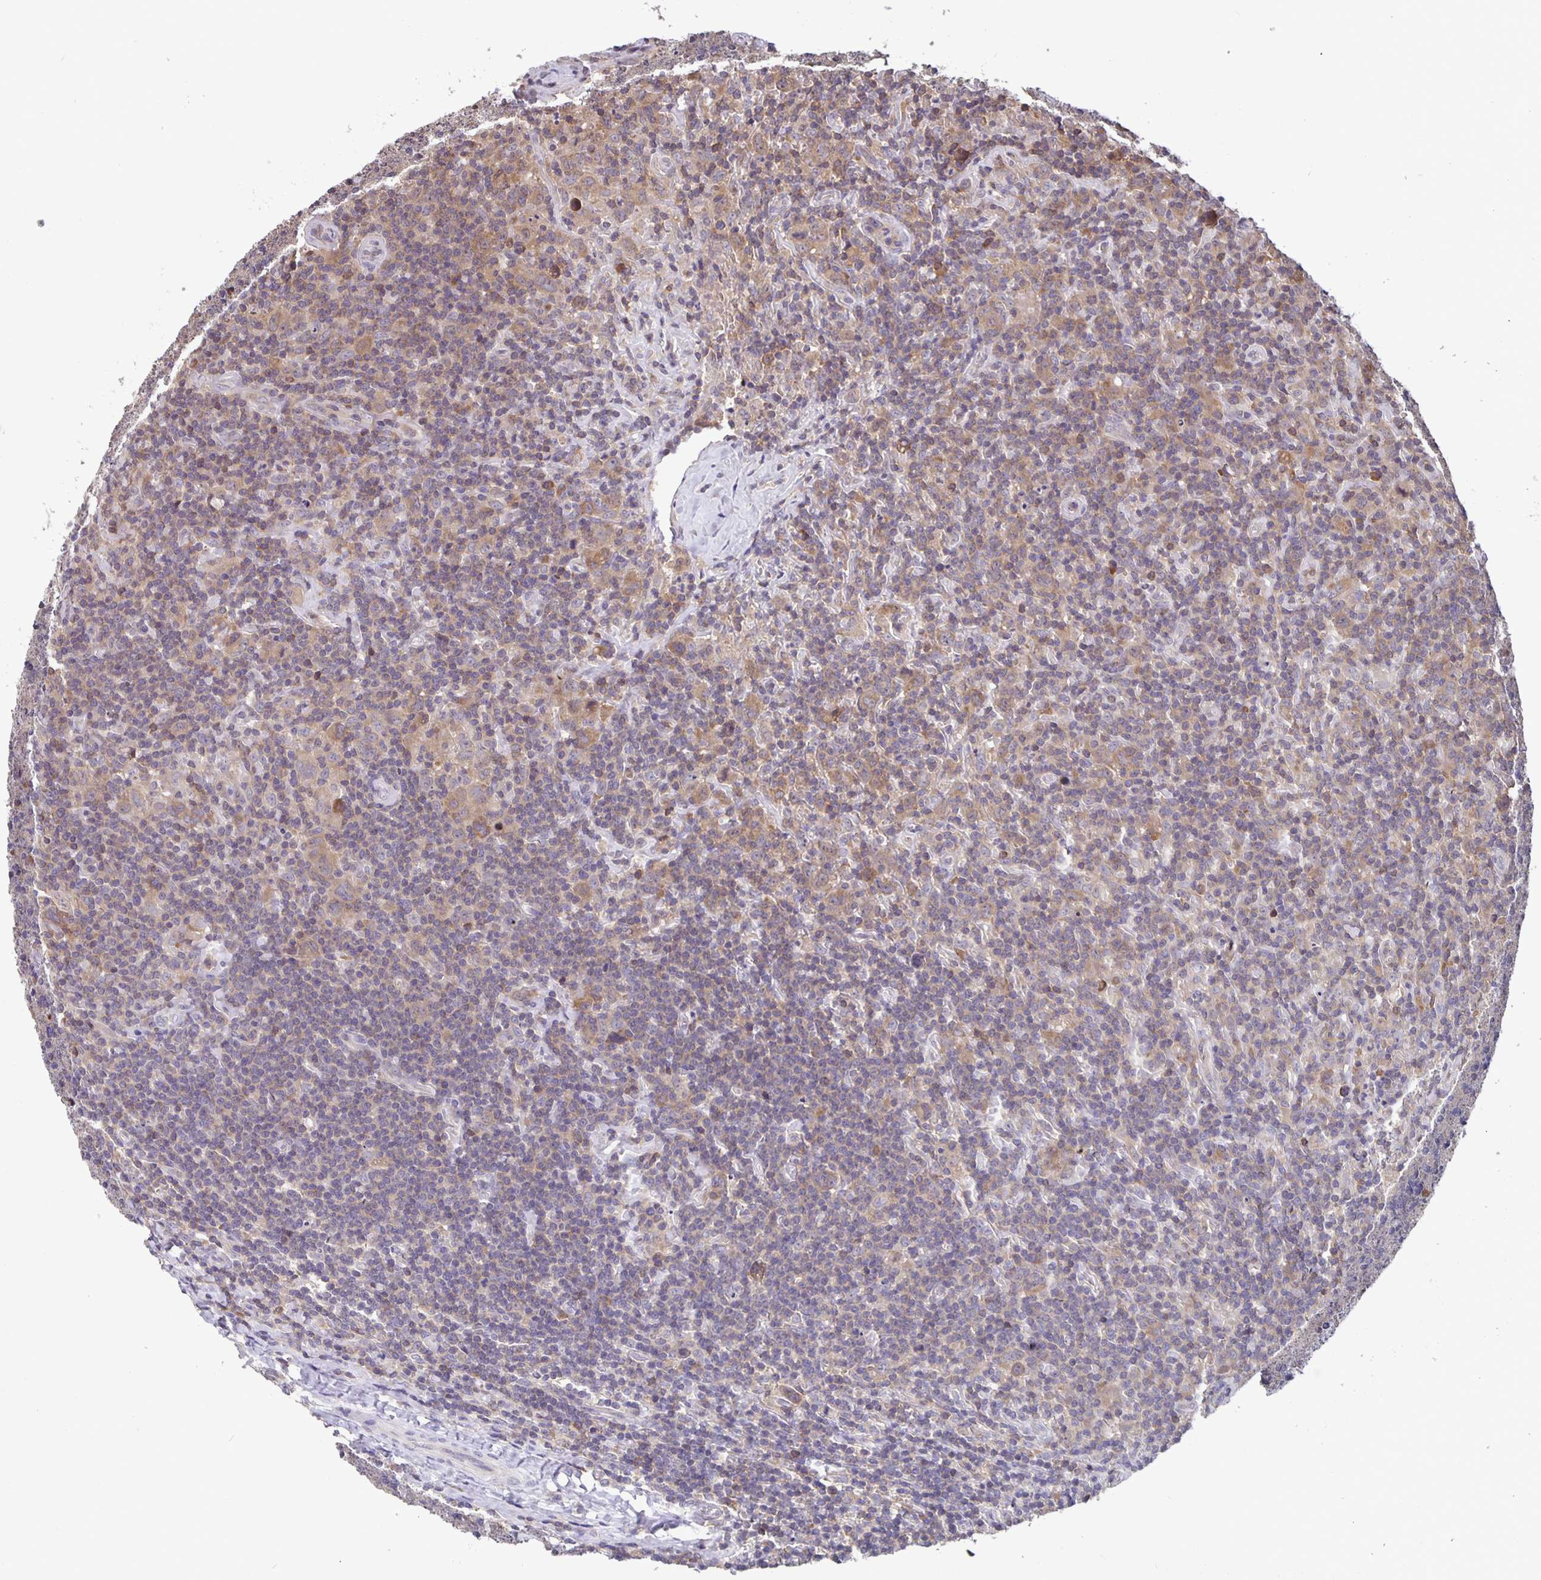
{"staining": {"intensity": "weak", "quantity": ">75%", "location": "cytoplasmic/membranous"}, "tissue": "lymphoma", "cell_type": "Tumor cells", "image_type": "cancer", "snomed": [{"axis": "morphology", "description": "Hodgkin's disease, NOS"}, {"axis": "topography", "description": "Lymph node"}], "caption": "This photomicrograph reveals Hodgkin's disease stained with immunohistochemistry (IHC) to label a protein in brown. The cytoplasmic/membranous of tumor cells show weak positivity for the protein. Nuclei are counter-stained blue.", "gene": "FEM1C", "patient": {"sex": "female", "age": 18}}